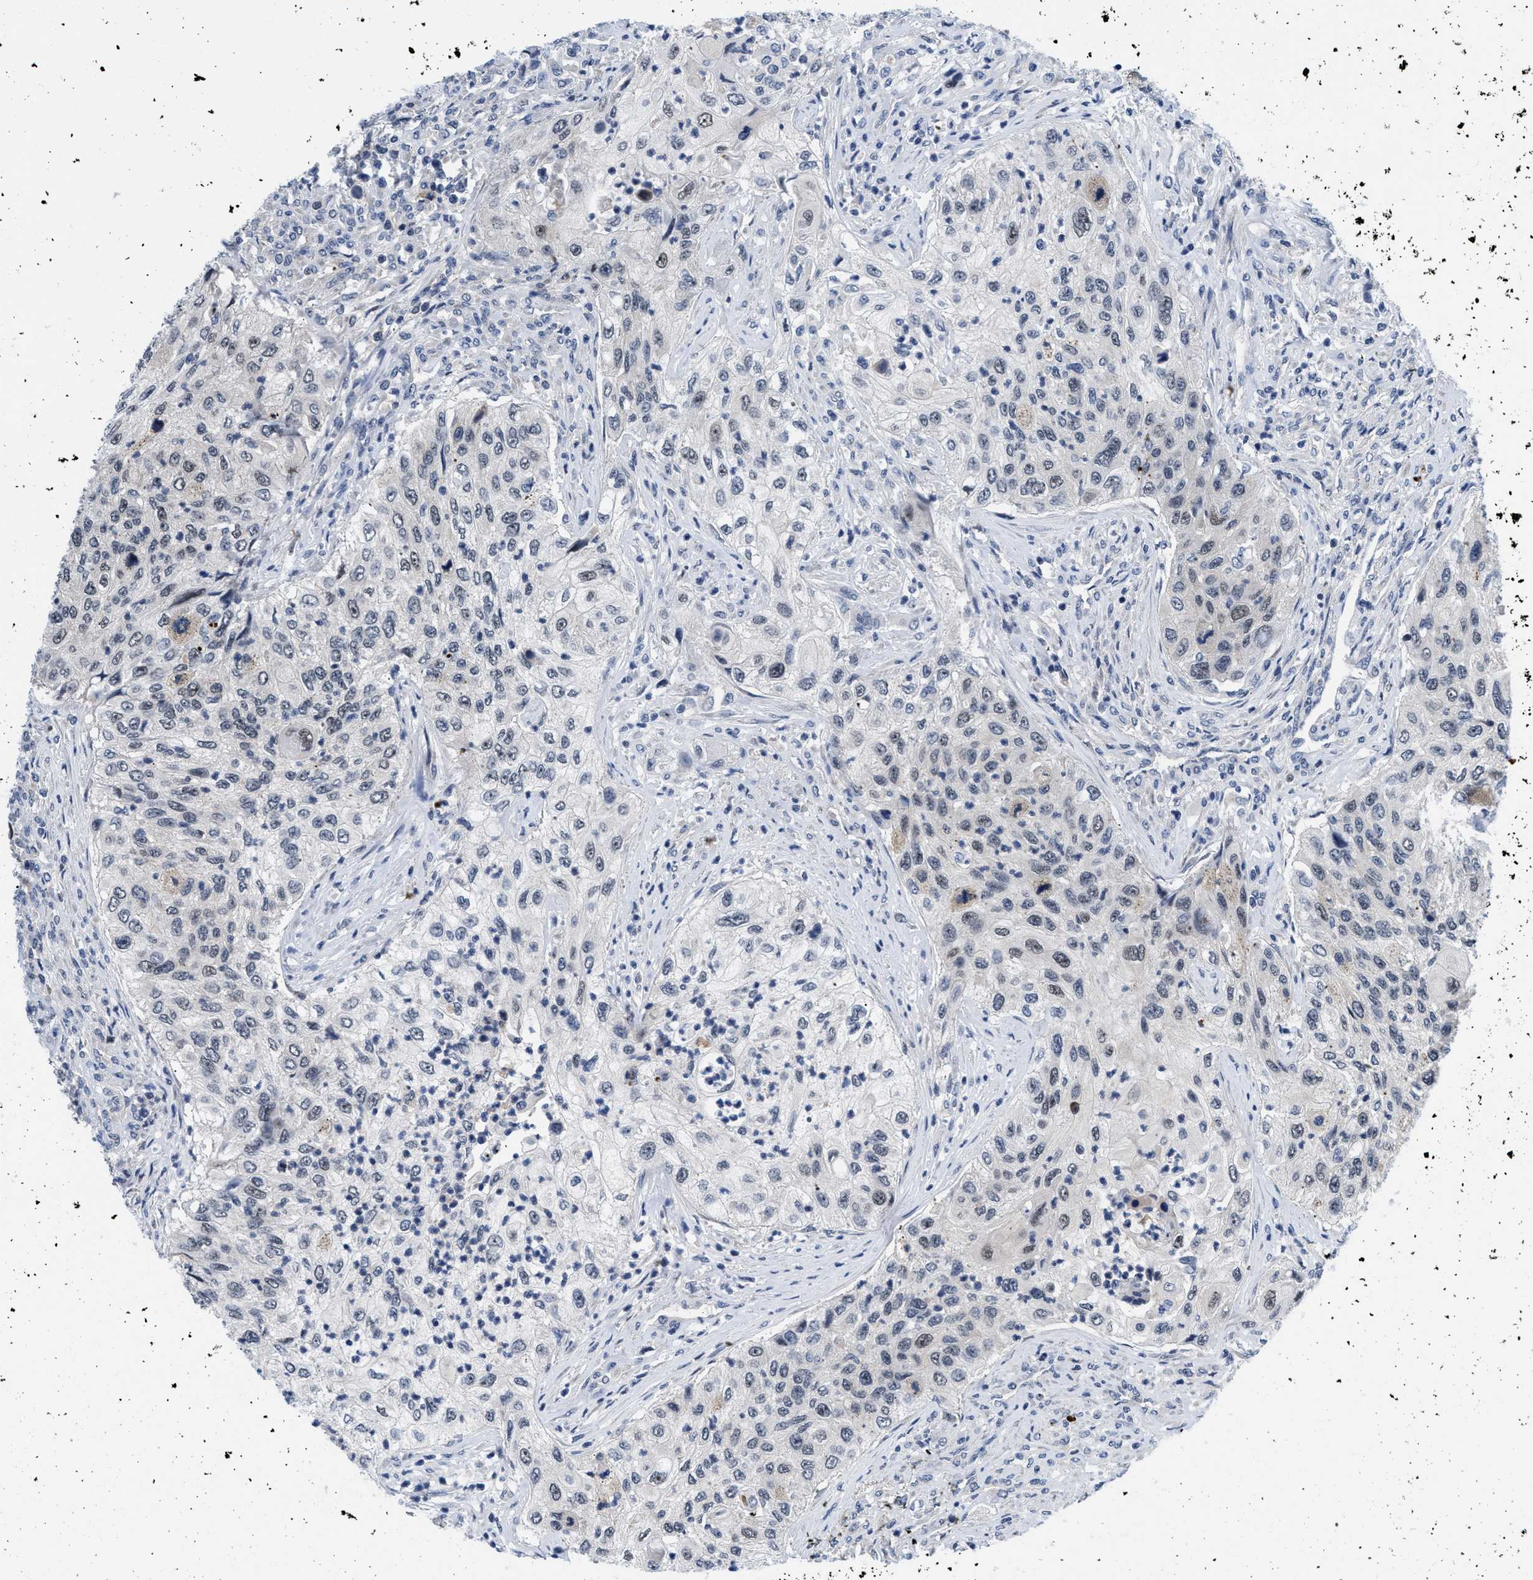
{"staining": {"intensity": "moderate", "quantity": "<25%", "location": "nuclear"}, "tissue": "urothelial cancer", "cell_type": "Tumor cells", "image_type": "cancer", "snomed": [{"axis": "morphology", "description": "Urothelial carcinoma, High grade"}, {"axis": "topography", "description": "Urinary bladder"}], "caption": "Moderate nuclear staining is present in approximately <25% of tumor cells in high-grade urothelial carcinoma.", "gene": "PITHD1", "patient": {"sex": "female", "age": 60}}